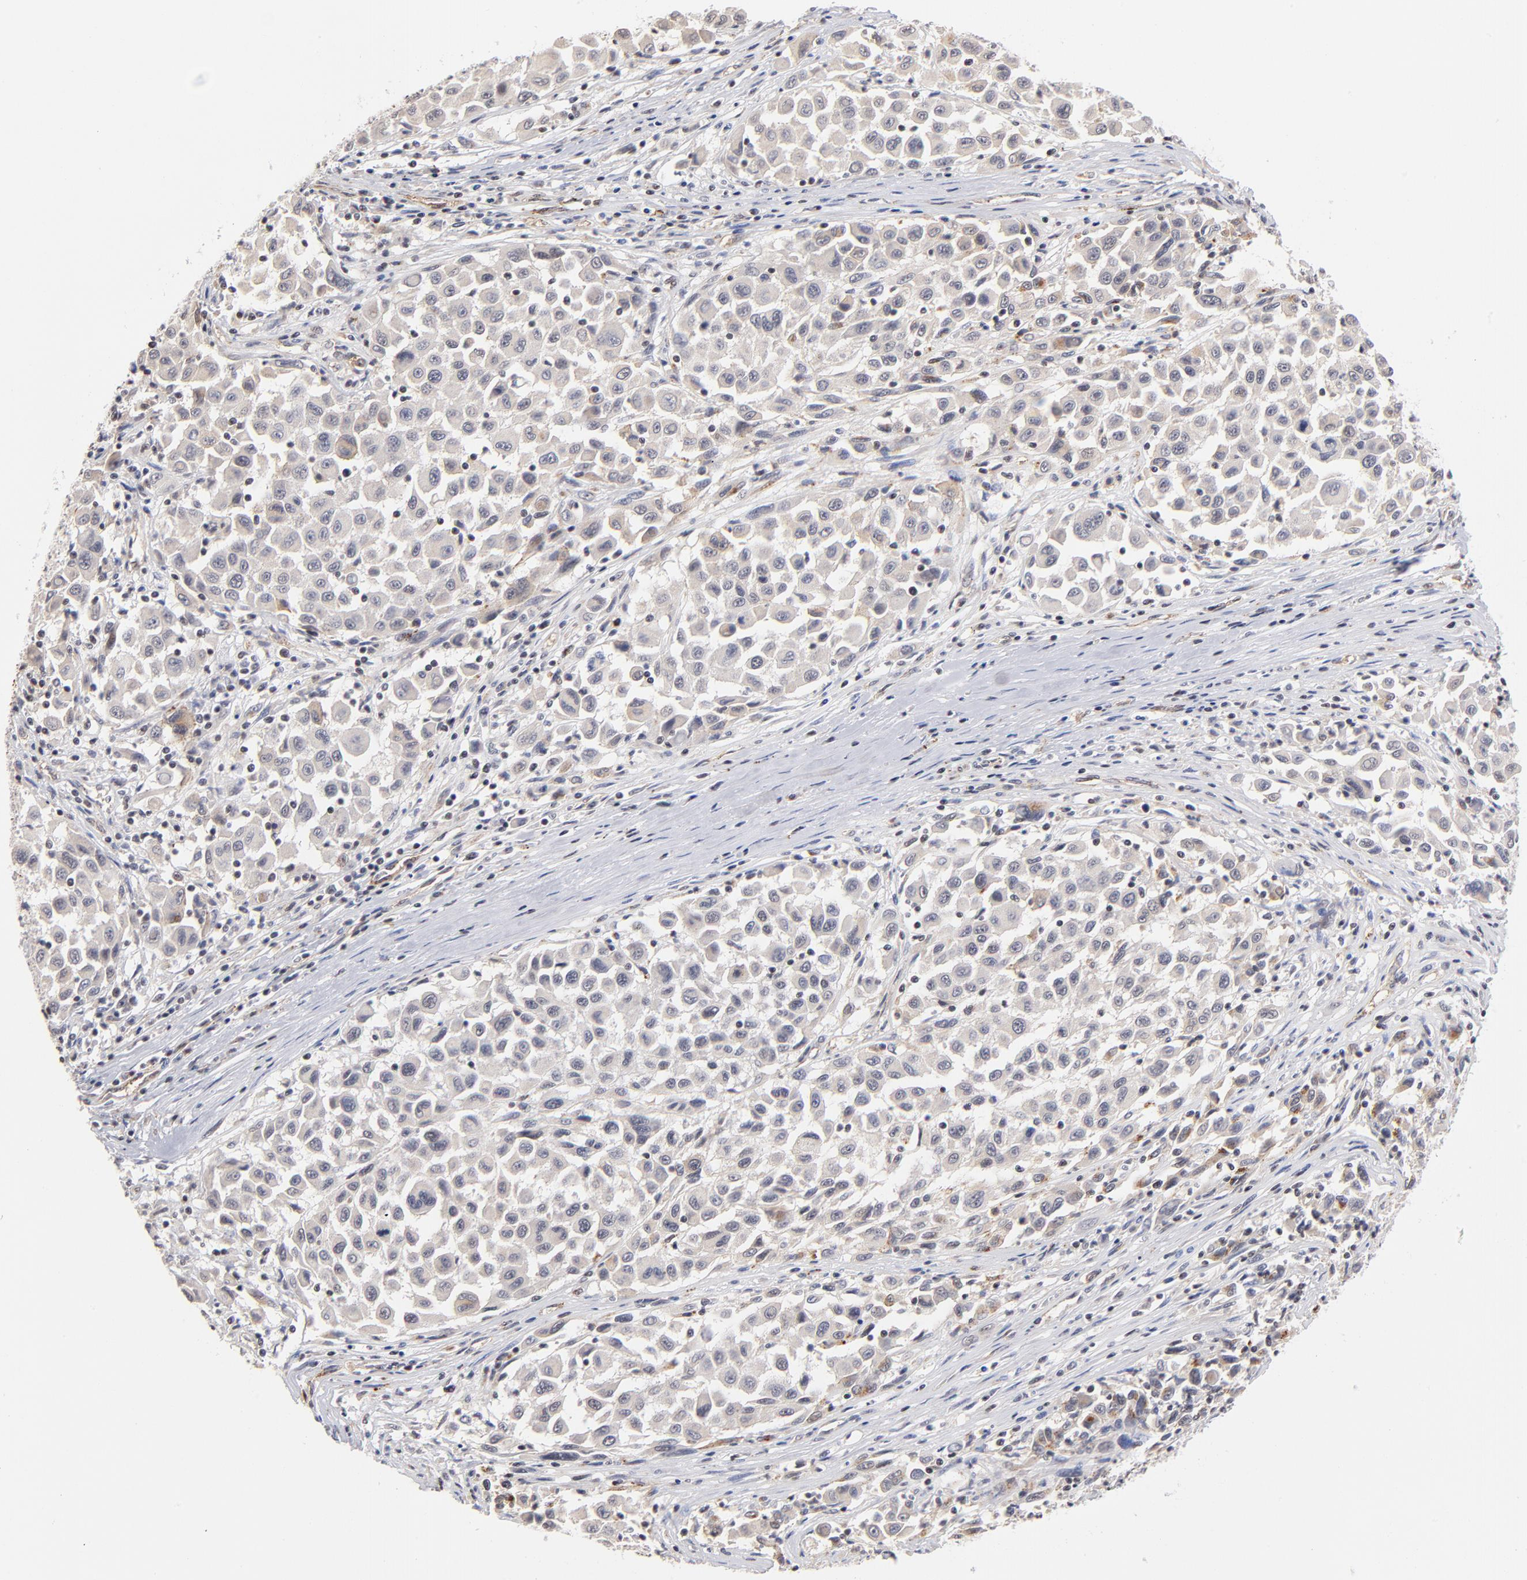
{"staining": {"intensity": "negative", "quantity": "none", "location": "none"}, "tissue": "melanoma", "cell_type": "Tumor cells", "image_type": "cancer", "snomed": [{"axis": "morphology", "description": "Malignant melanoma, Metastatic site"}, {"axis": "topography", "description": "Lymph node"}], "caption": "A photomicrograph of human malignant melanoma (metastatic site) is negative for staining in tumor cells.", "gene": "GABPA", "patient": {"sex": "male", "age": 61}}